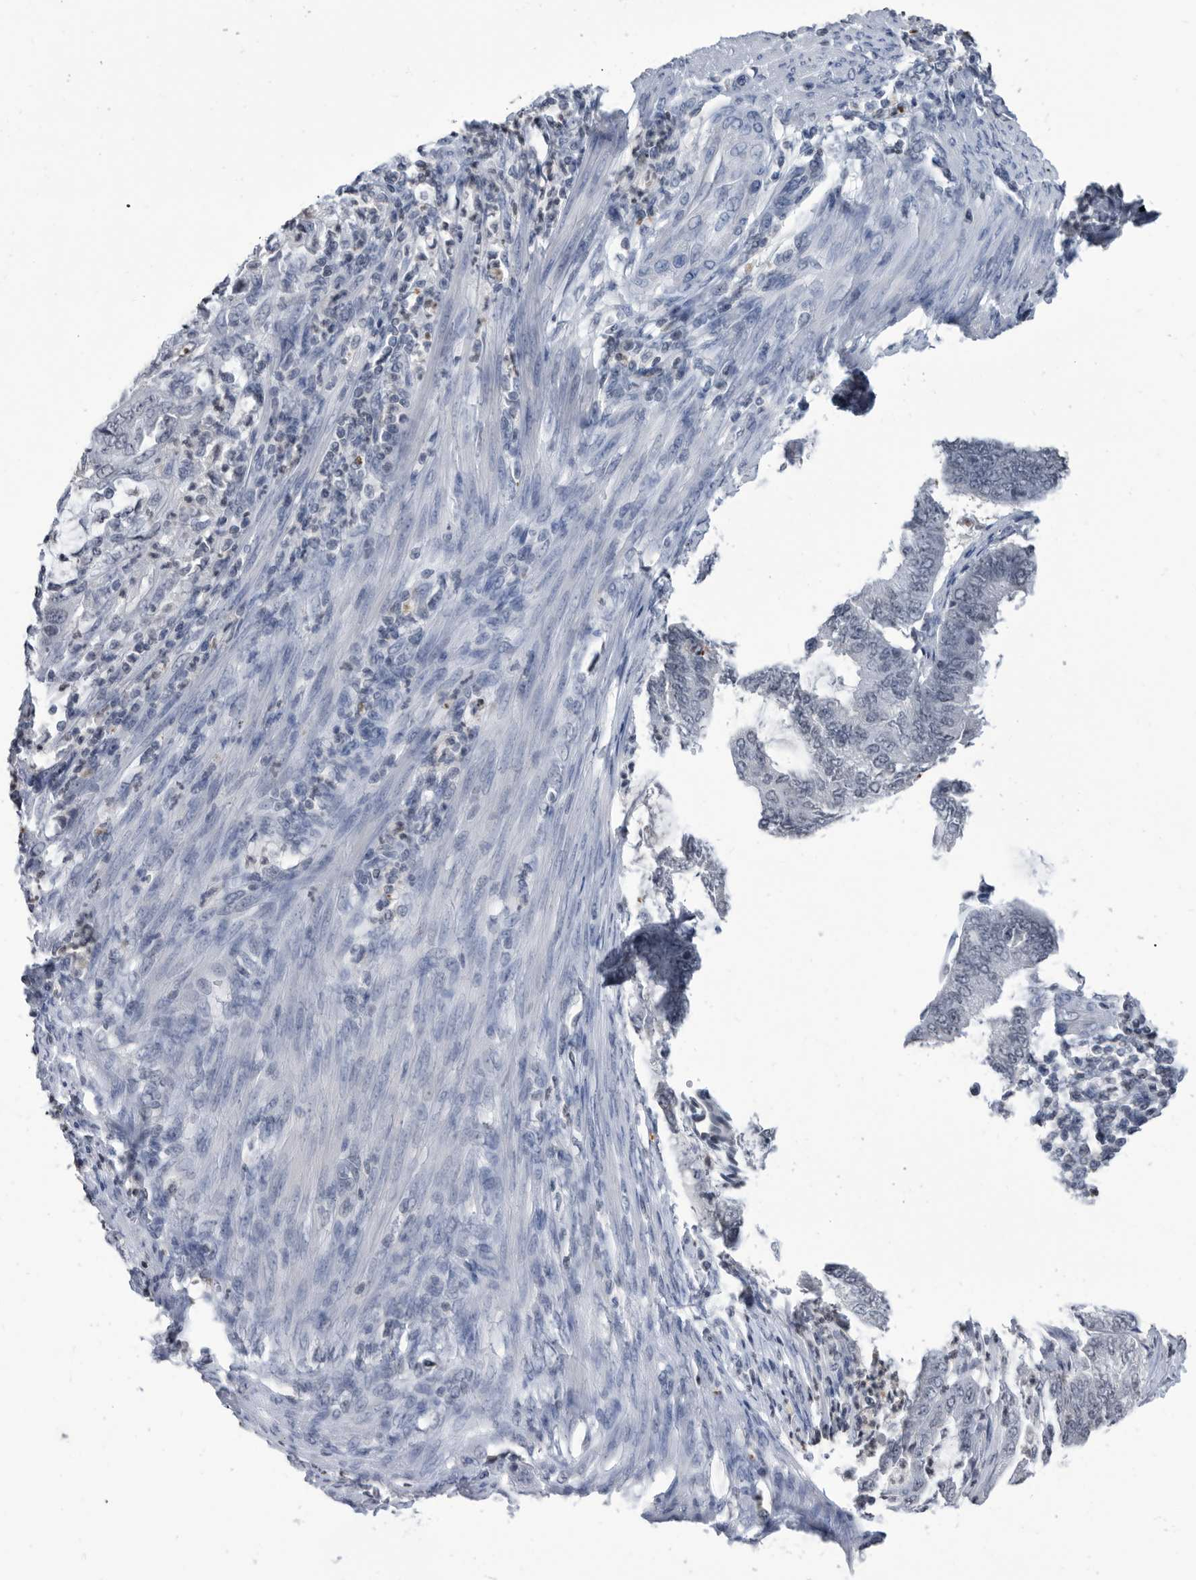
{"staining": {"intensity": "negative", "quantity": "none", "location": "none"}, "tissue": "endometrial cancer", "cell_type": "Tumor cells", "image_type": "cancer", "snomed": [{"axis": "morphology", "description": "Adenocarcinoma, NOS"}, {"axis": "topography", "description": "Endometrium"}], "caption": "There is no significant expression in tumor cells of adenocarcinoma (endometrial).", "gene": "TSTD1", "patient": {"sex": "female", "age": 49}}